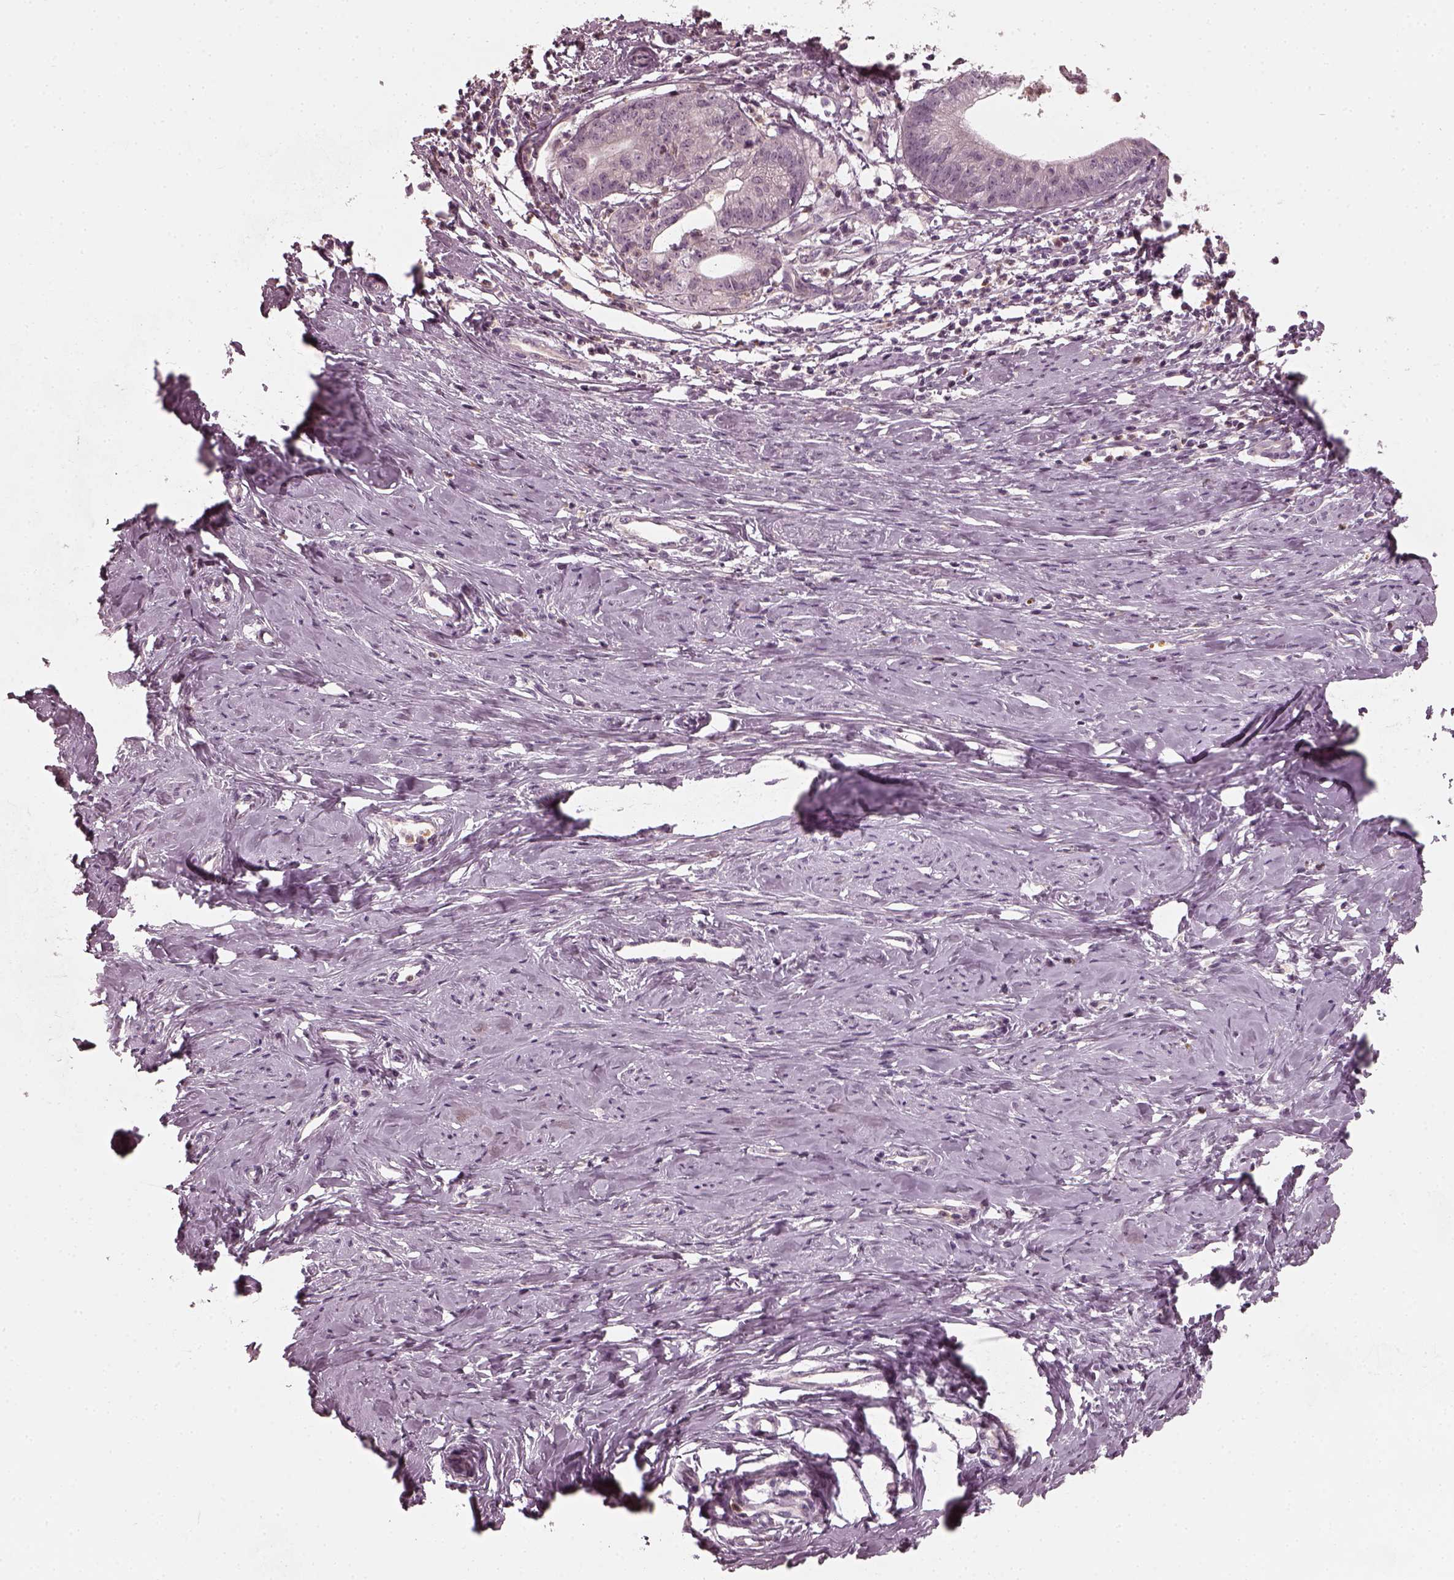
{"staining": {"intensity": "negative", "quantity": "none", "location": "none"}, "tissue": "cervical cancer", "cell_type": "Tumor cells", "image_type": "cancer", "snomed": [{"axis": "morphology", "description": "Normal tissue, NOS"}, {"axis": "morphology", "description": "Adenocarcinoma, NOS"}, {"axis": "topography", "description": "Cervix"}], "caption": "Tumor cells are negative for protein expression in human adenocarcinoma (cervical).", "gene": "CHIT1", "patient": {"sex": "female", "age": 38}}